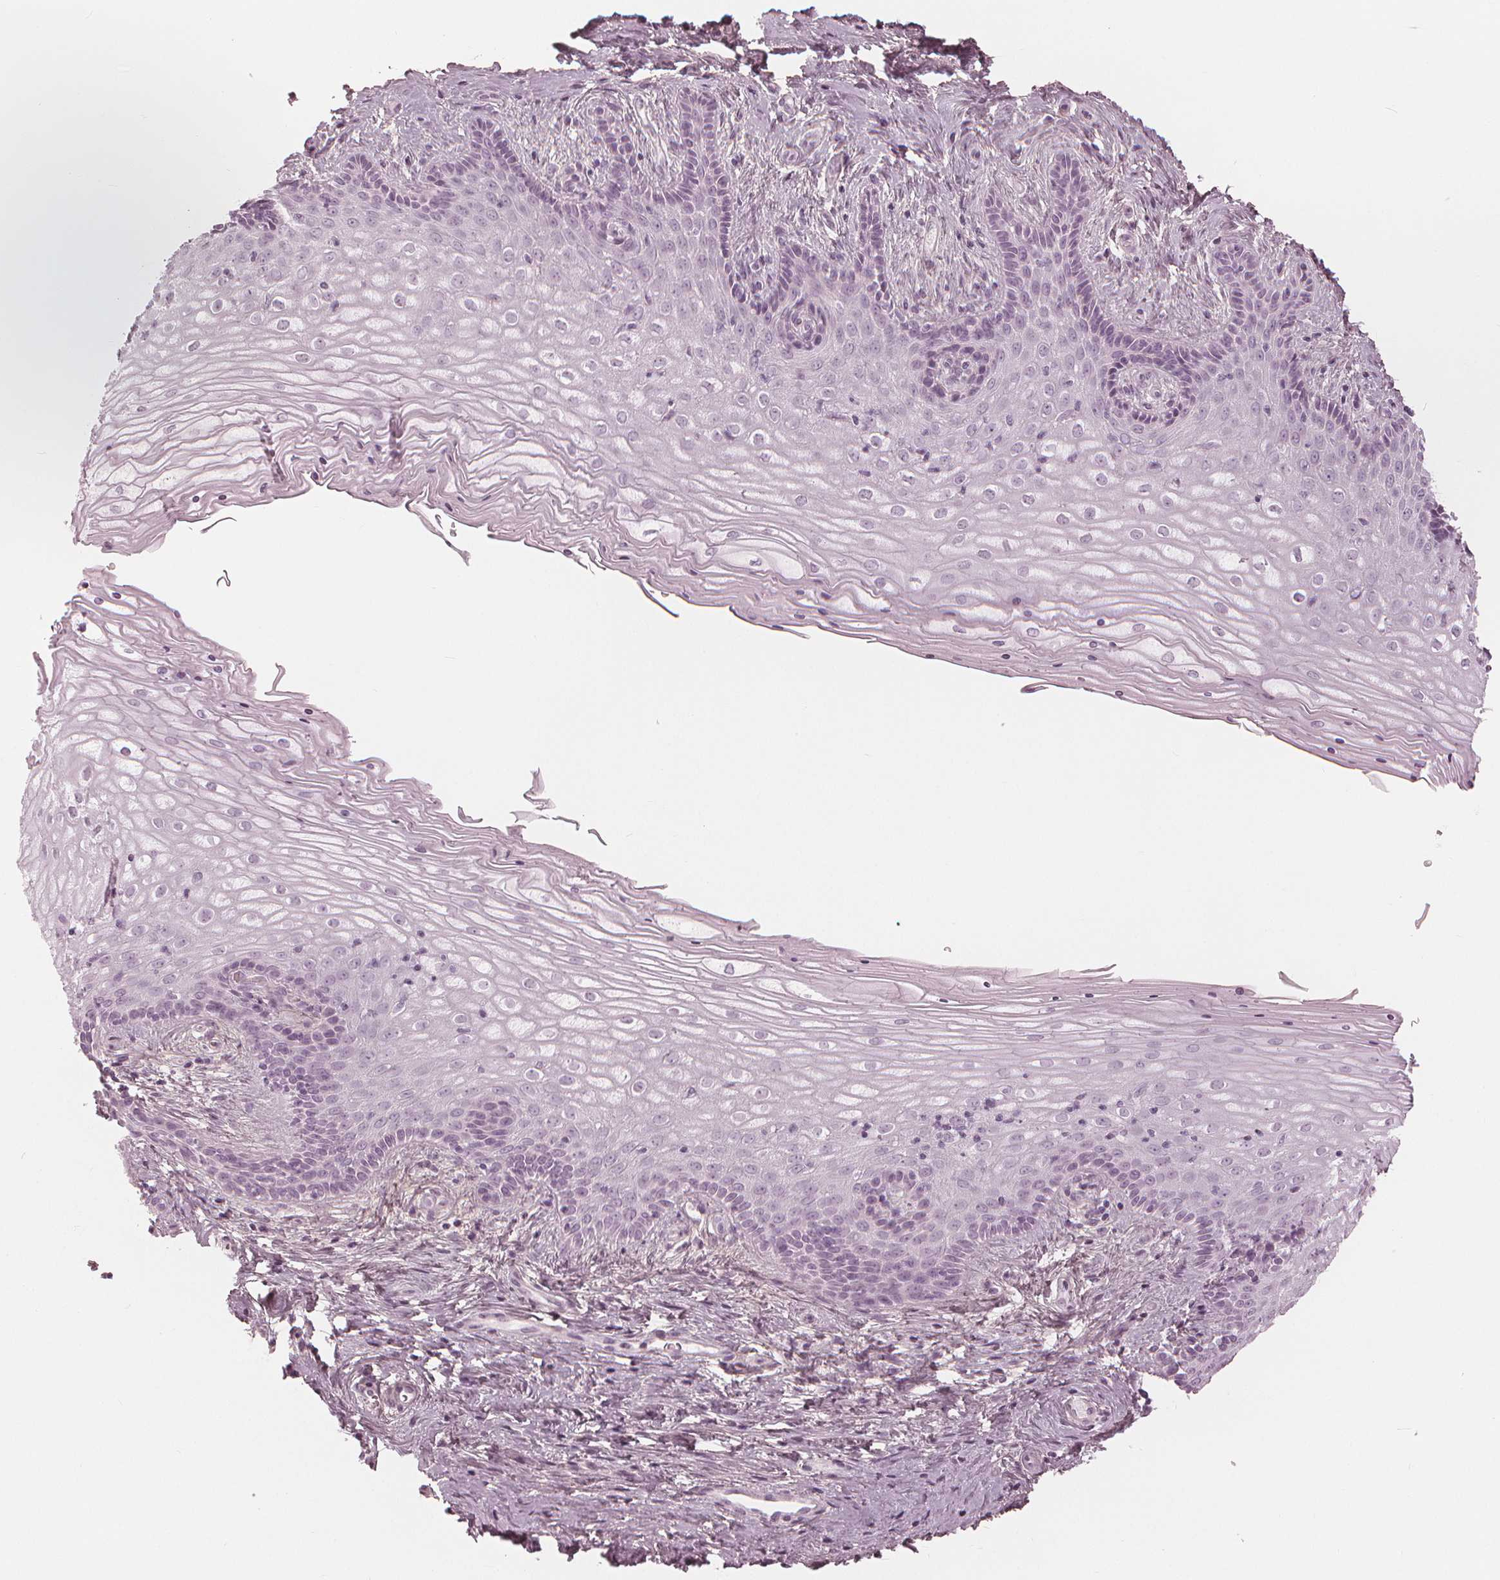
{"staining": {"intensity": "negative", "quantity": "none", "location": "none"}, "tissue": "vagina", "cell_type": "Squamous epithelial cells", "image_type": "normal", "snomed": [{"axis": "morphology", "description": "Normal tissue, NOS"}, {"axis": "topography", "description": "Vagina"}], "caption": "Immunohistochemical staining of benign human vagina reveals no significant positivity in squamous epithelial cells.", "gene": "PAEP", "patient": {"sex": "female", "age": 45}}